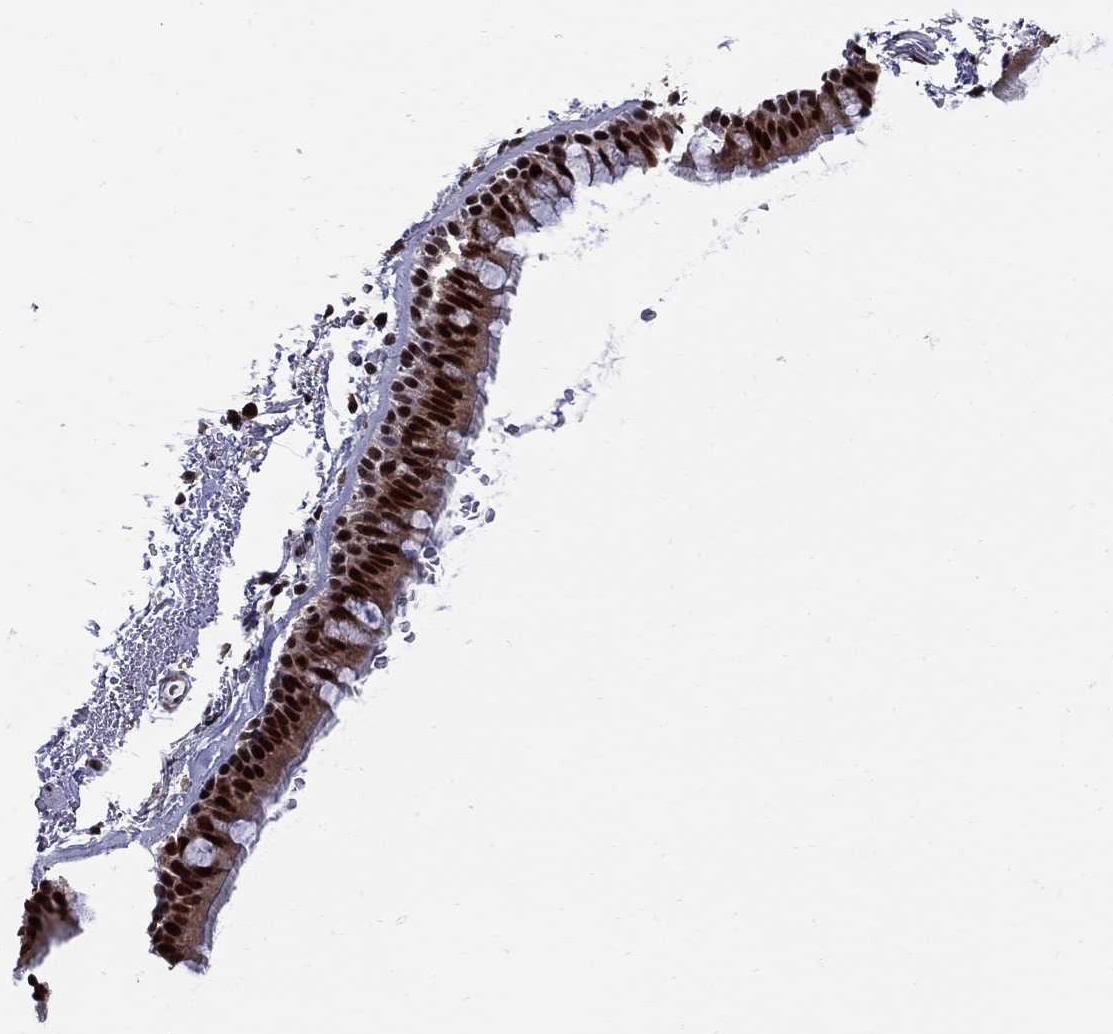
{"staining": {"intensity": "strong", "quantity": ">75%", "location": "nuclear"}, "tissue": "bronchus", "cell_type": "Respiratory epithelial cells", "image_type": "normal", "snomed": [{"axis": "morphology", "description": "Normal tissue, NOS"}, {"axis": "topography", "description": "Lymph node"}, {"axis": "topography", "description": "Bronchus"}], "caption": "Immunohistochemistry (IHC) image of unremarkable bronchus: bronchus stained using IHC displays high levels of strong protein expression localized specifically in the nuclear of respiratory epithelial cells, appearing as a nuclear brown color.", "gene": "MED25", "patient": {"sex": "female", "age": 70}}